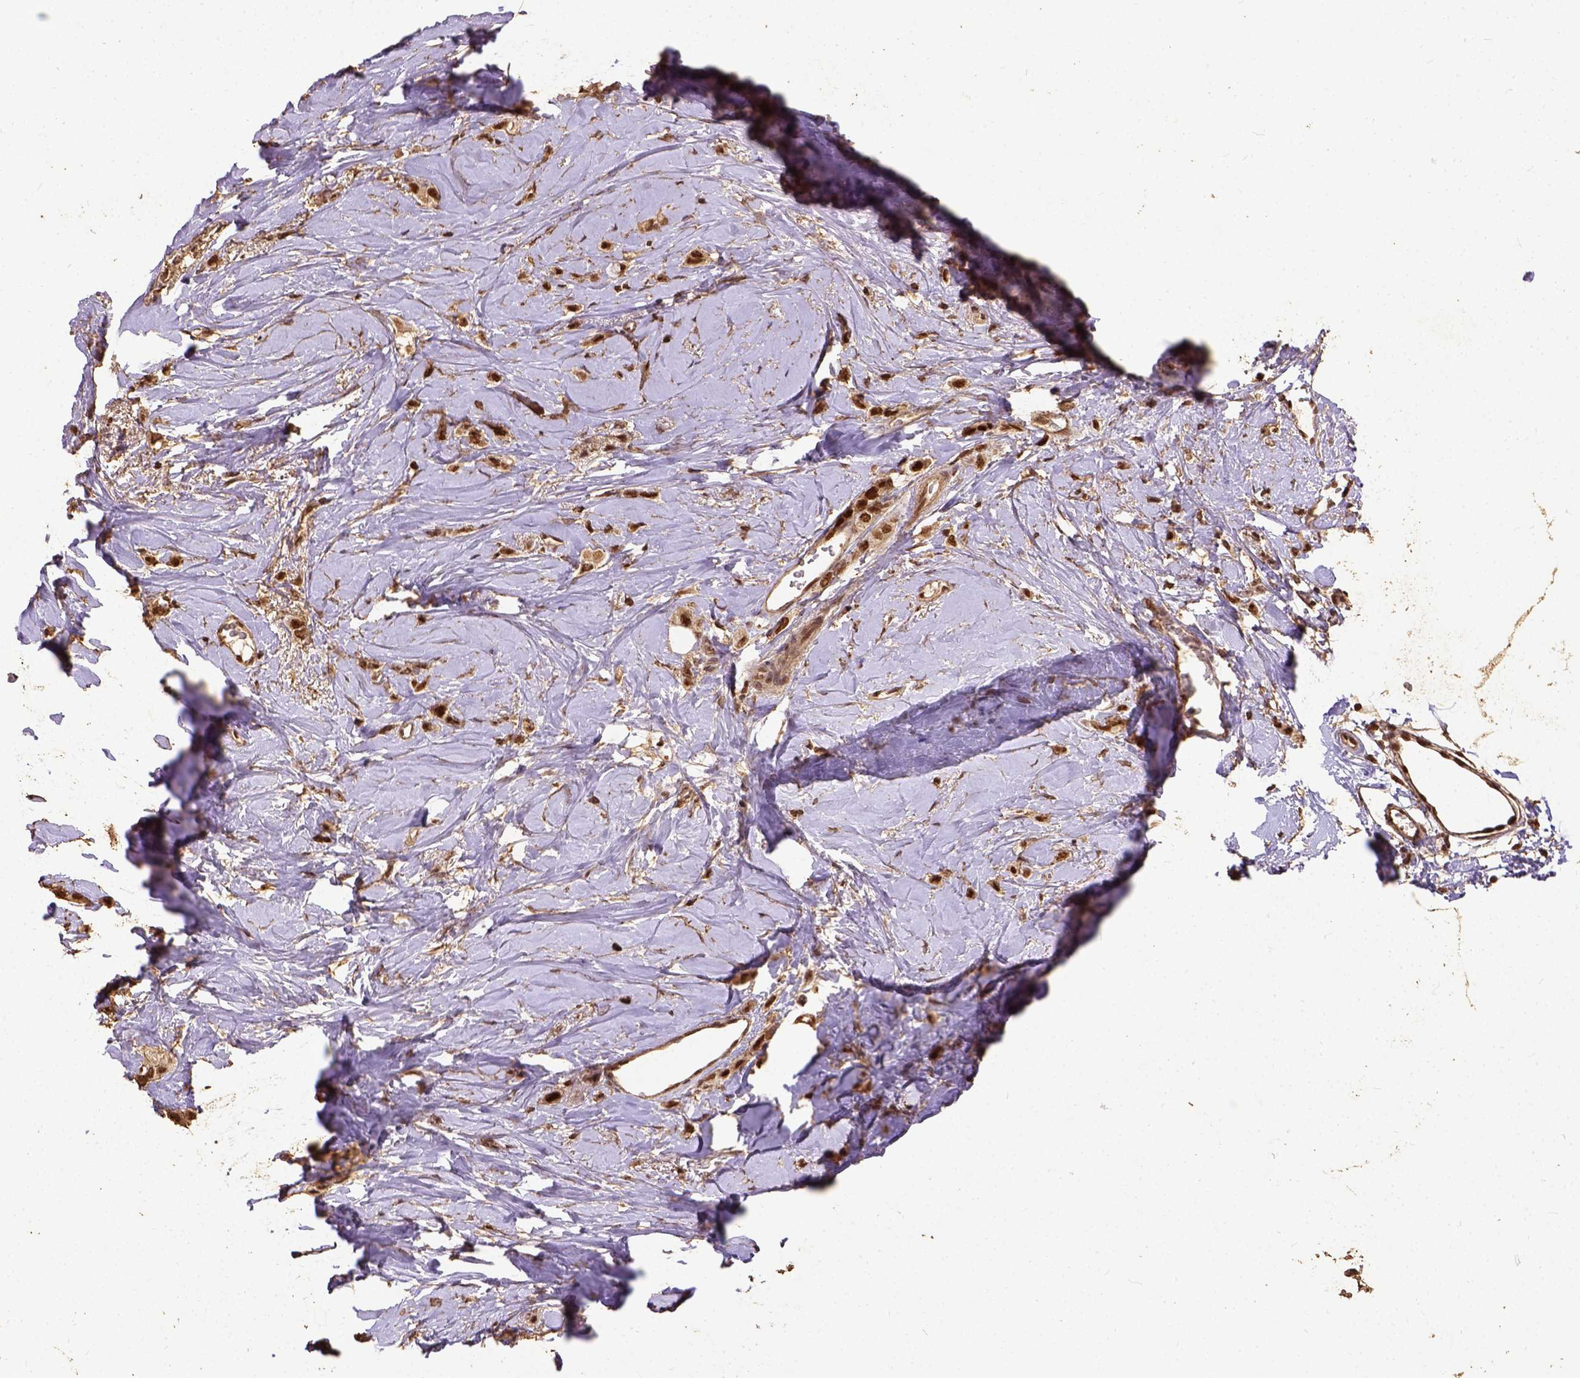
{"staining": {"intensity": "strong", "quantity": ">75%", "location": "nuclear"}, "tissue": "breast cancer", "cell_type": "Tumor cells", "image_type": "cancer", "snomed": [{"axis": "morphology", "description": "Lobular carcinoma"}, {"axis": "topography", "description": "Breast"}], "caption": "Approximately >75% of tumor cells in breast cancer (lobular carcinoma) reveal strong nuclear protein positivity as visualized by brown immunohistochemical staining.", "gene": "NACC1", "patient": {"sex": "female", "age": 66}}